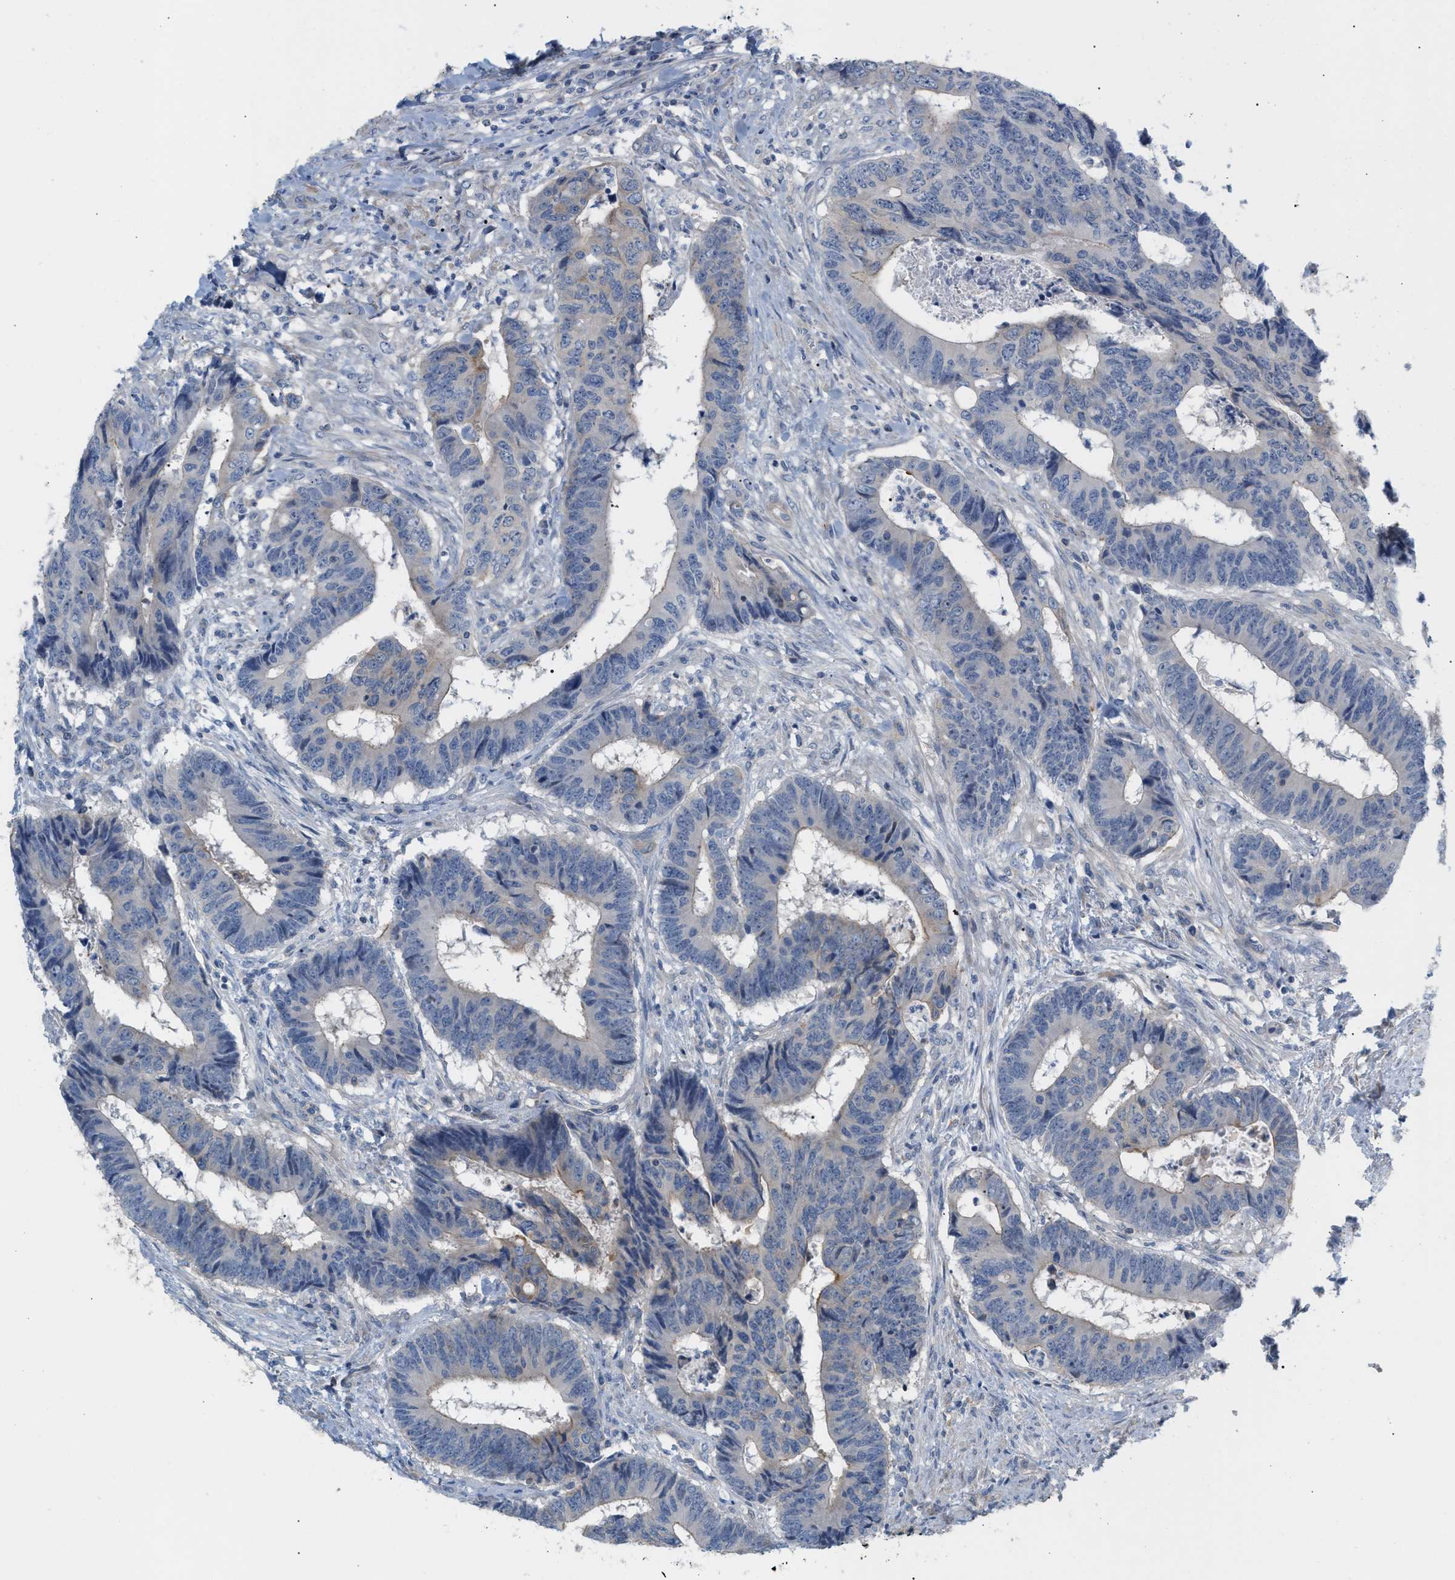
{"staining": {"intensity": "weak", "quantity": "<25%", "location": "cytoplasmic/membranous"}, "tissue": "colorectal cancer", "cell_type": "Tumor cells", "image_type": "cancer", "snomed": [{"axis": "morphology", "description": "Adenocarcinoma, NOS"}, {"axis": "topography", "description": "Rectum"}], "caption": "Protein analysis of colorectal adenocarcinoma shows no significant positivity in tumor cells. The staining was performed using DAB to visualize the protein expression in brown, while the nuclei were stained in blue with hematoxylin (Magnification: 20x).", "gene": "LRCH1", "patient": {"sex": "male", "age": 84}}